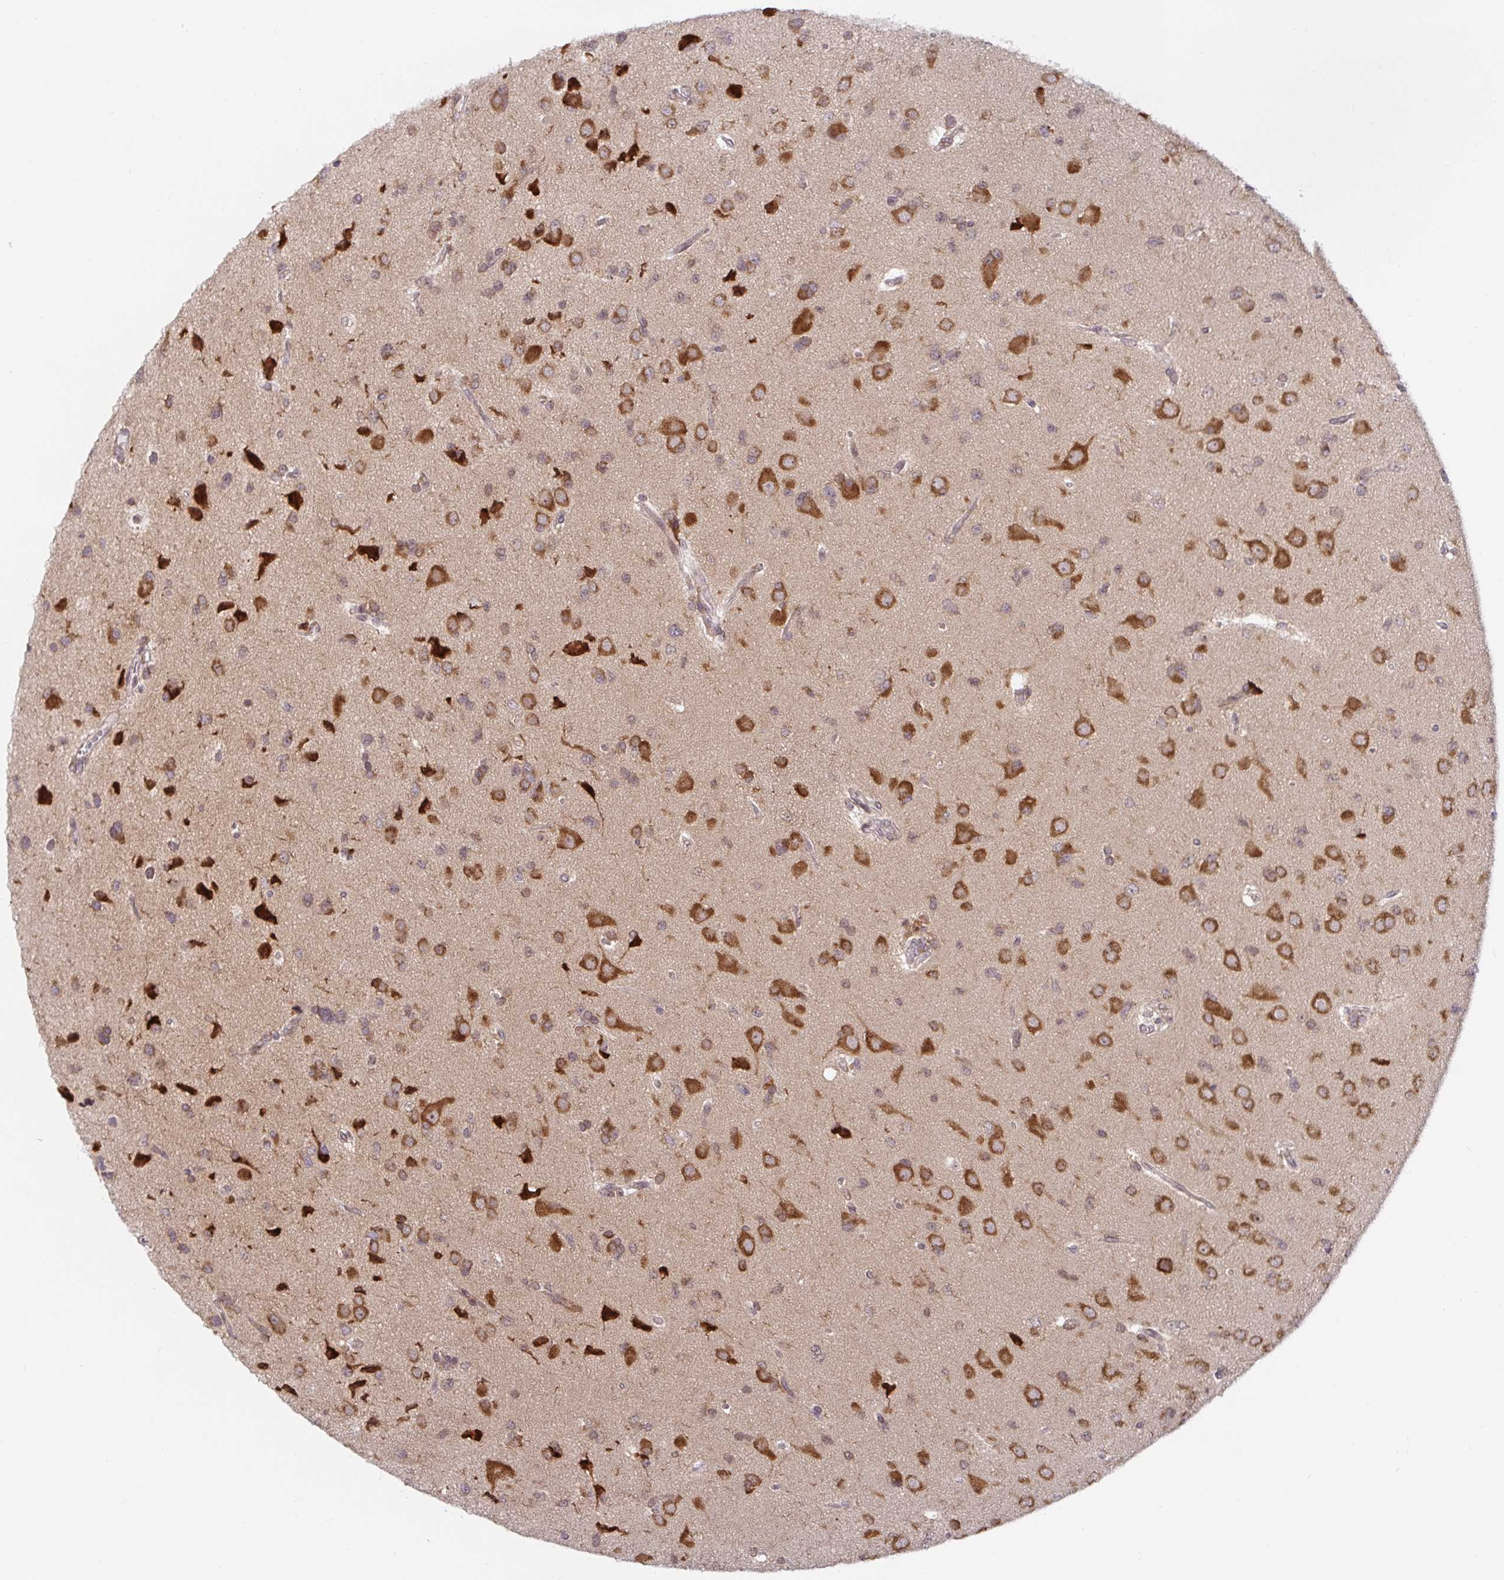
{"staining": {"intensity": "strong", "quantity": ">75%", "location": "cytoplasmic/membranous"}, "tissue": "glioma", "cell_type": "Tumor cells", "image_type": "cancer", "snomed": [{"axis": "morphology", "description": "Glioma, malignant, Low grade"}, {"axis": "topography", "description": "Brain"}], "caption": "The immunohistochemical stain highlights strong cytoplasmic/membranous expression in tumor cells of low-grade glioma (malignant) tissue.", "gene": "LARP1", "patient": {"sex": "female", "age": 55}}